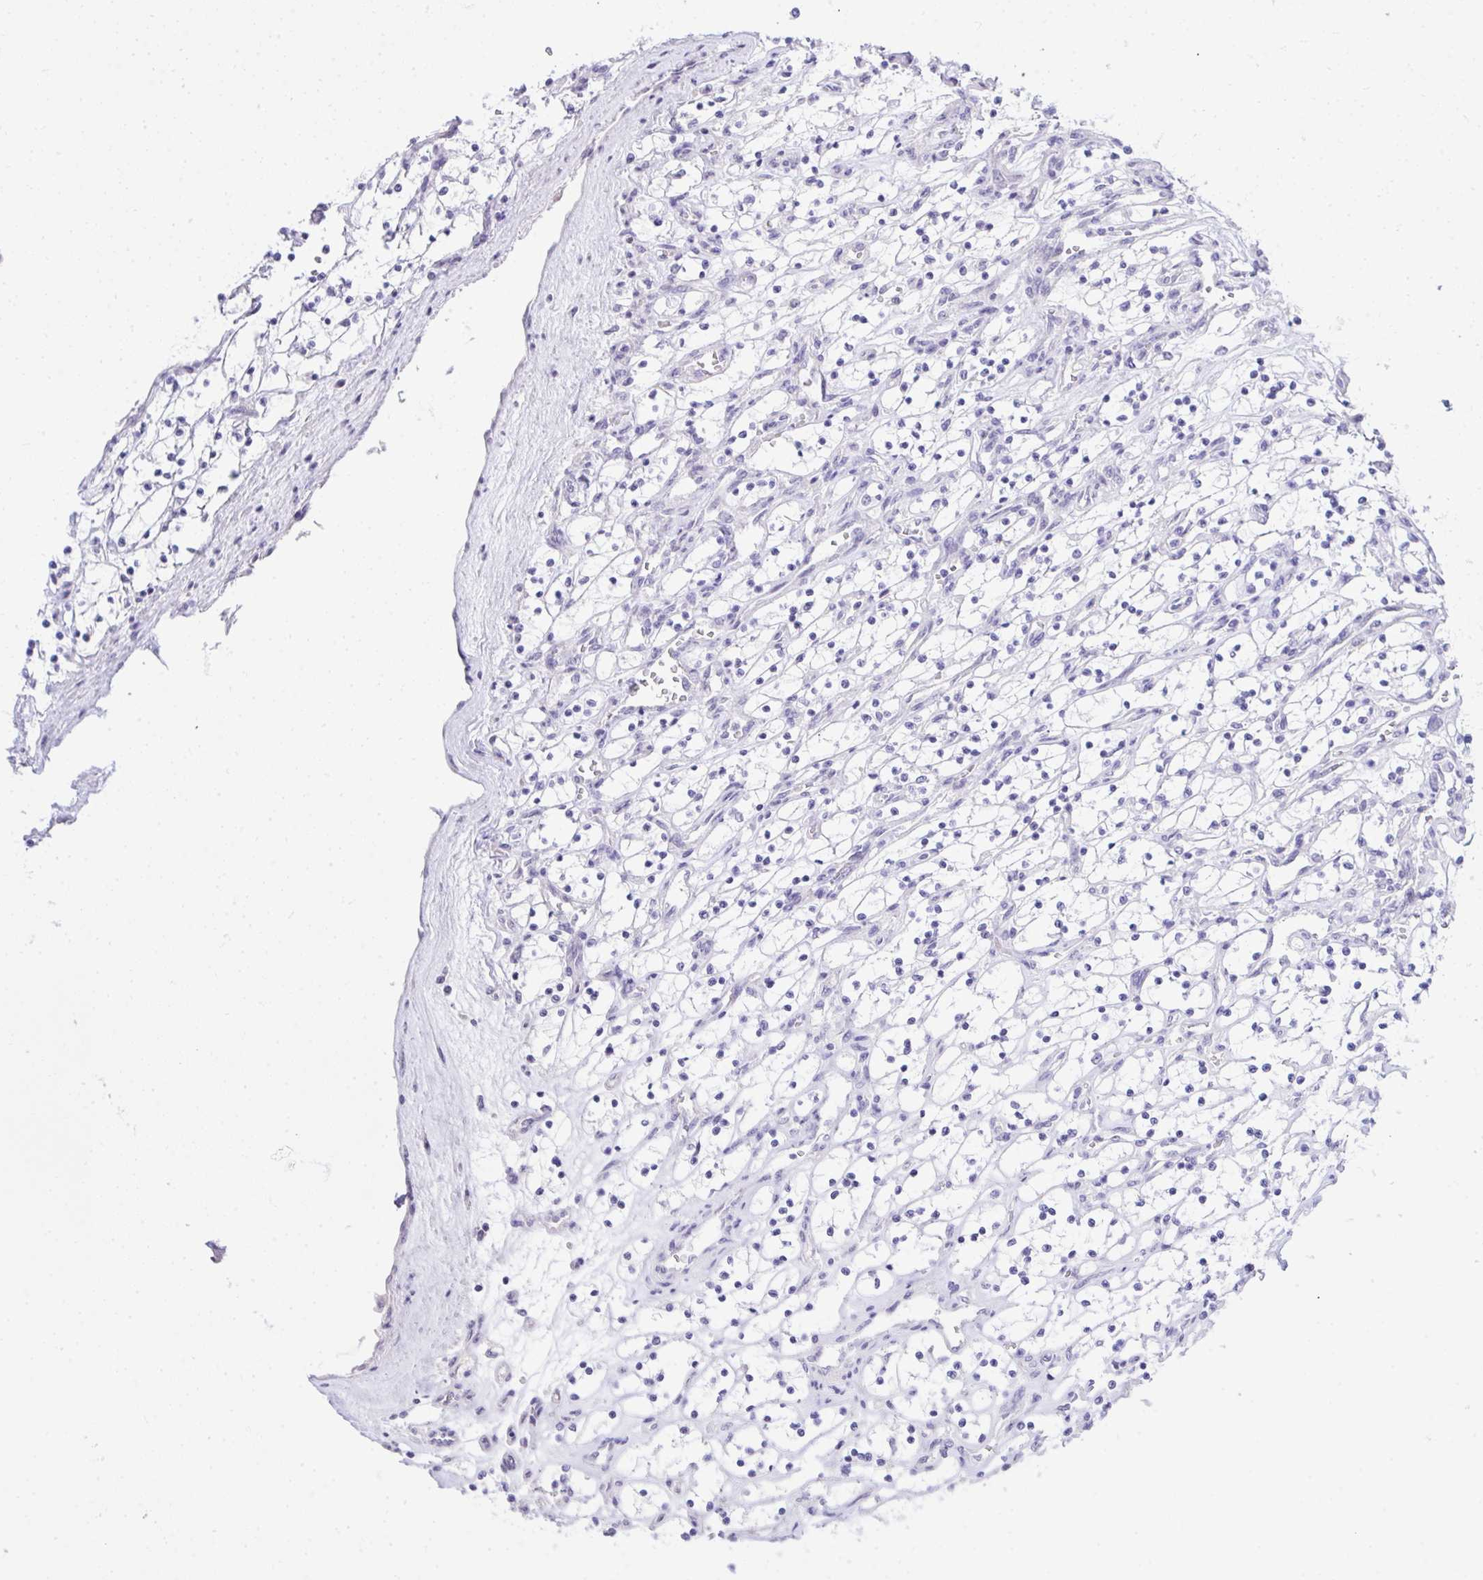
{"staining": {"intensity": "negative", "quantity": "none", "location": "none"}, "tissue": "renal cancer", "cell_type": "Tumor cells", "image_type": "cancer", "snomed": [{"axis": "morphology", "description": "Adenocarcinoma, NOS"}, {"axis": "topography", "description": "Kidney"}], "caption": "Protein analysis of renal cancer (adenocarcinoma) exhibits no significant positivity in tumor cells. Brightfield microscopy of immunohistochemistry (IHC) stained with DAB (brown) and hematoxylin (blue), captured at high magnification.", "gene": "EID3", "patient": {"sex": "female", "age": 69}}